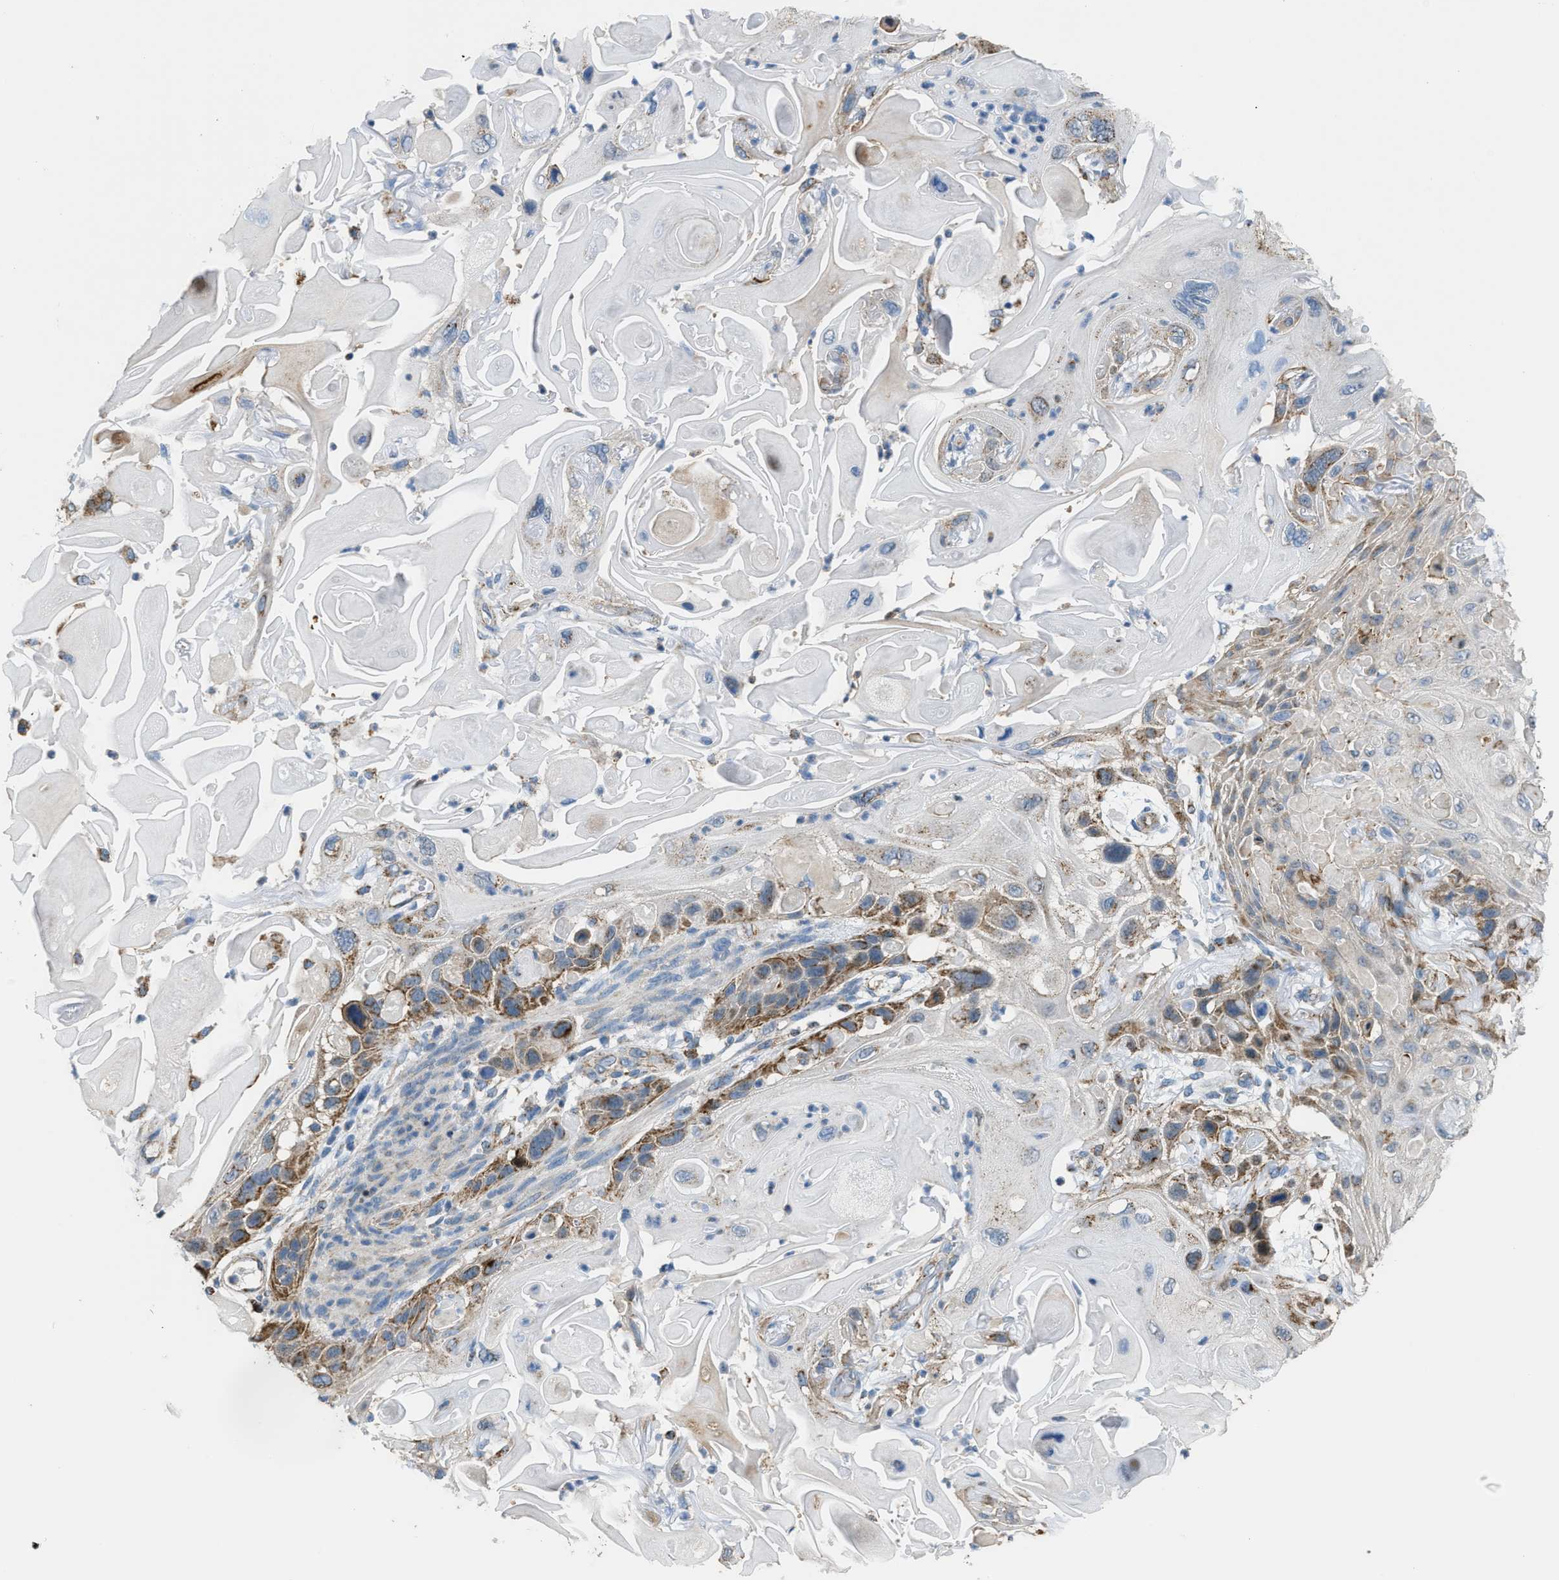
{"staining": {"intensity": "moderate", "quantity": "<25%", "location": "cytoplasmic/membranous"}, "tissue": "skin cancer", "cell_type": "Tumor cells", "image_type": "cancer", "snomed": [{"axis": "morphology", "description": "Squamous cell carcinoma, NOS"}, {"axis": "topography", "description": "Skin"}], "caption": "Protein staining by immunohistochemistry displays moderate cytoplasmic/membranous staining in about <25% of tumor cells in skin squamous cell carcinoma.", "gene": "ETFB", "patient": {"sex": "female", "age": 77}}